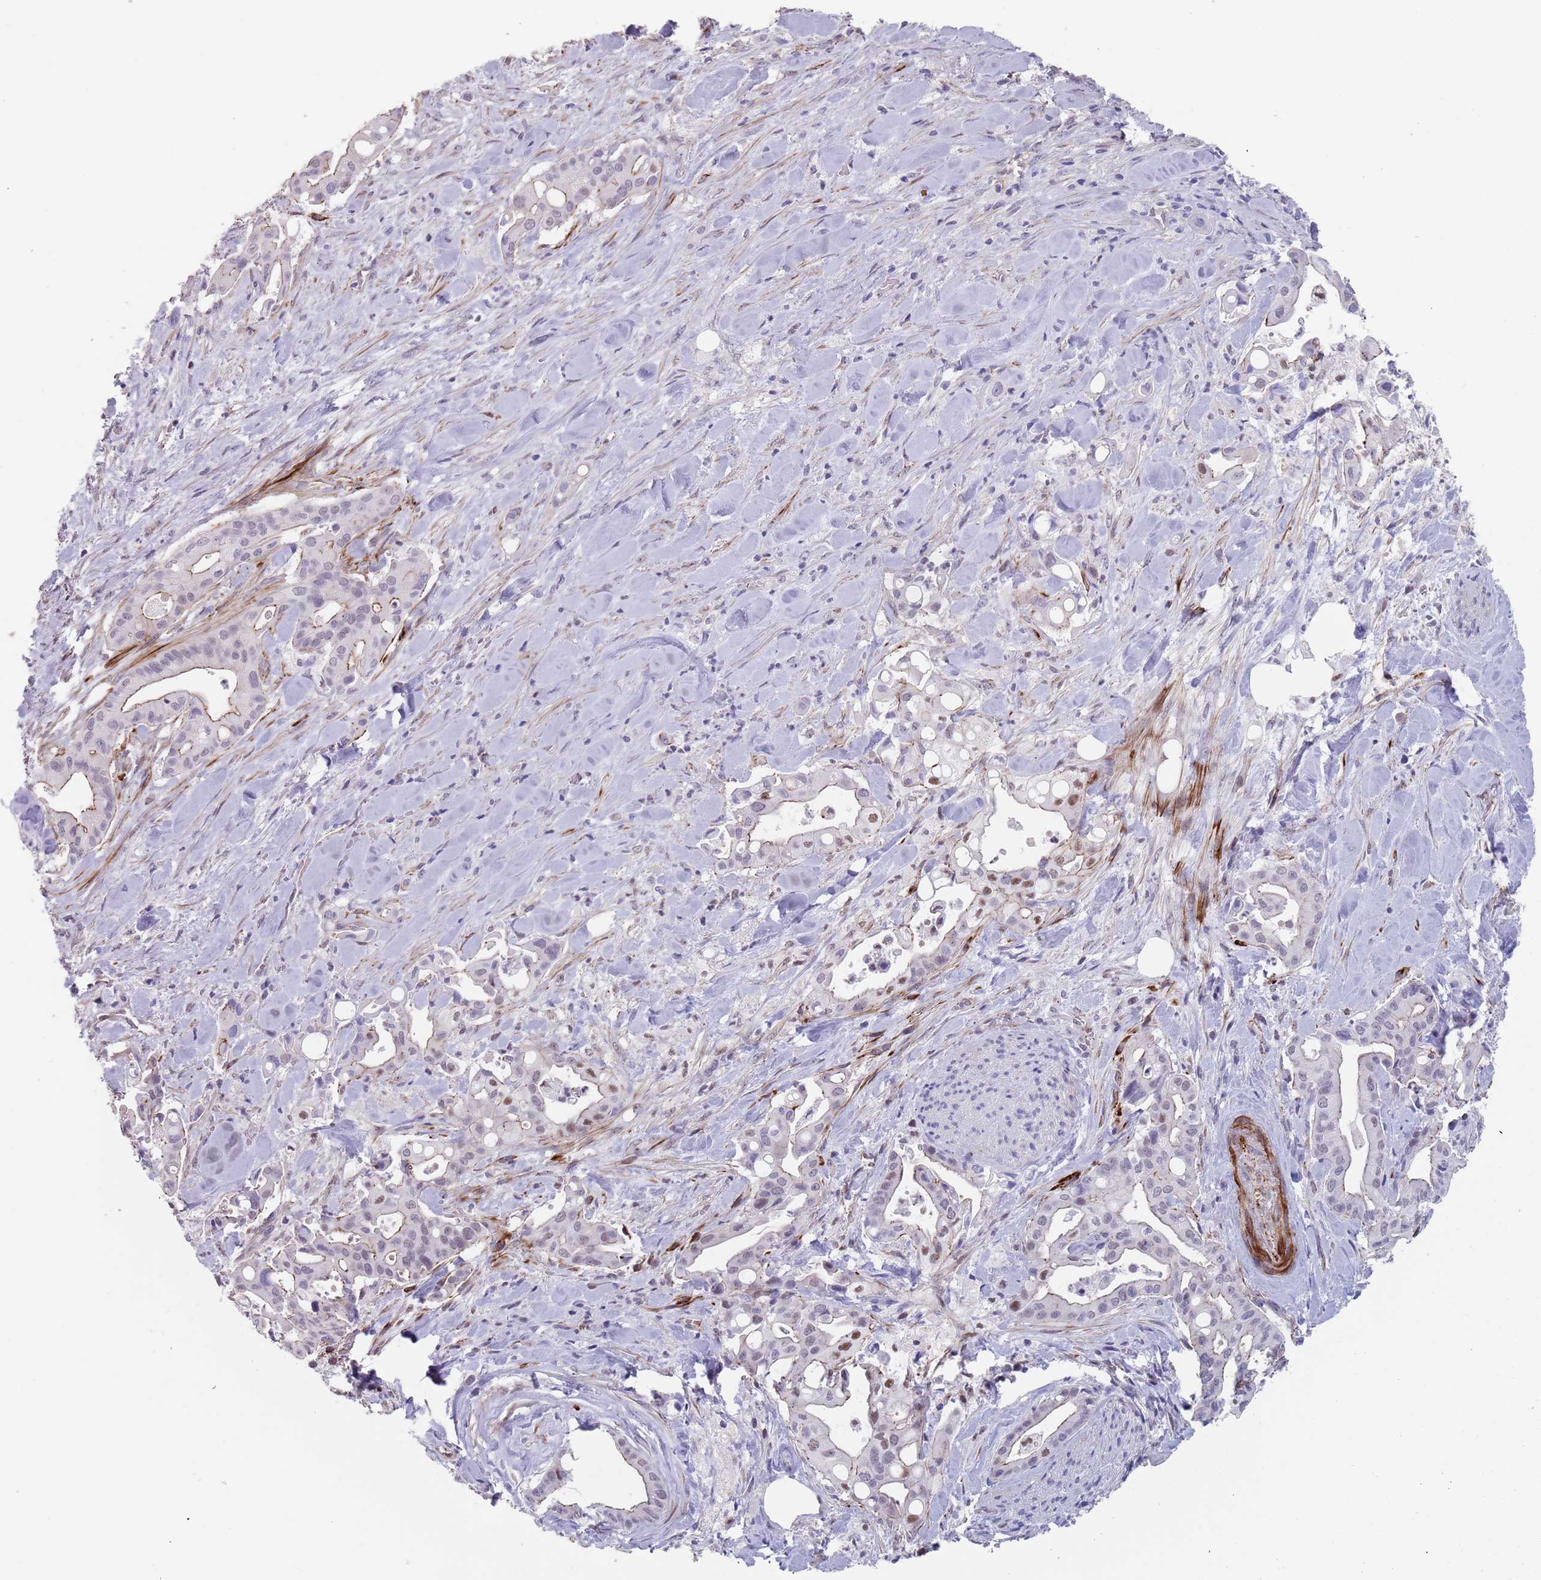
{"staining": {"intensity": "moderate", "quantity": "<25%", "location": "cytoplasmic/membranous,nuclear"}, "tissue": "liver cancer", "cell_type": "Tumor cells", "image_type": "cancer", "snomed": [{"axis": "morphology", "description": "Cholangiocarcinoma"}, {"axis": "topography", "description": "Liver"}], "caption": "Liver cholangiocarcinoma stained with IHC exhibits moderate cytoplasmic/membranous and nuclear staining in approximately <25% of tumor cells.", "gene": "OR5A2", "patient": {"sex": "female", "age": 68}}